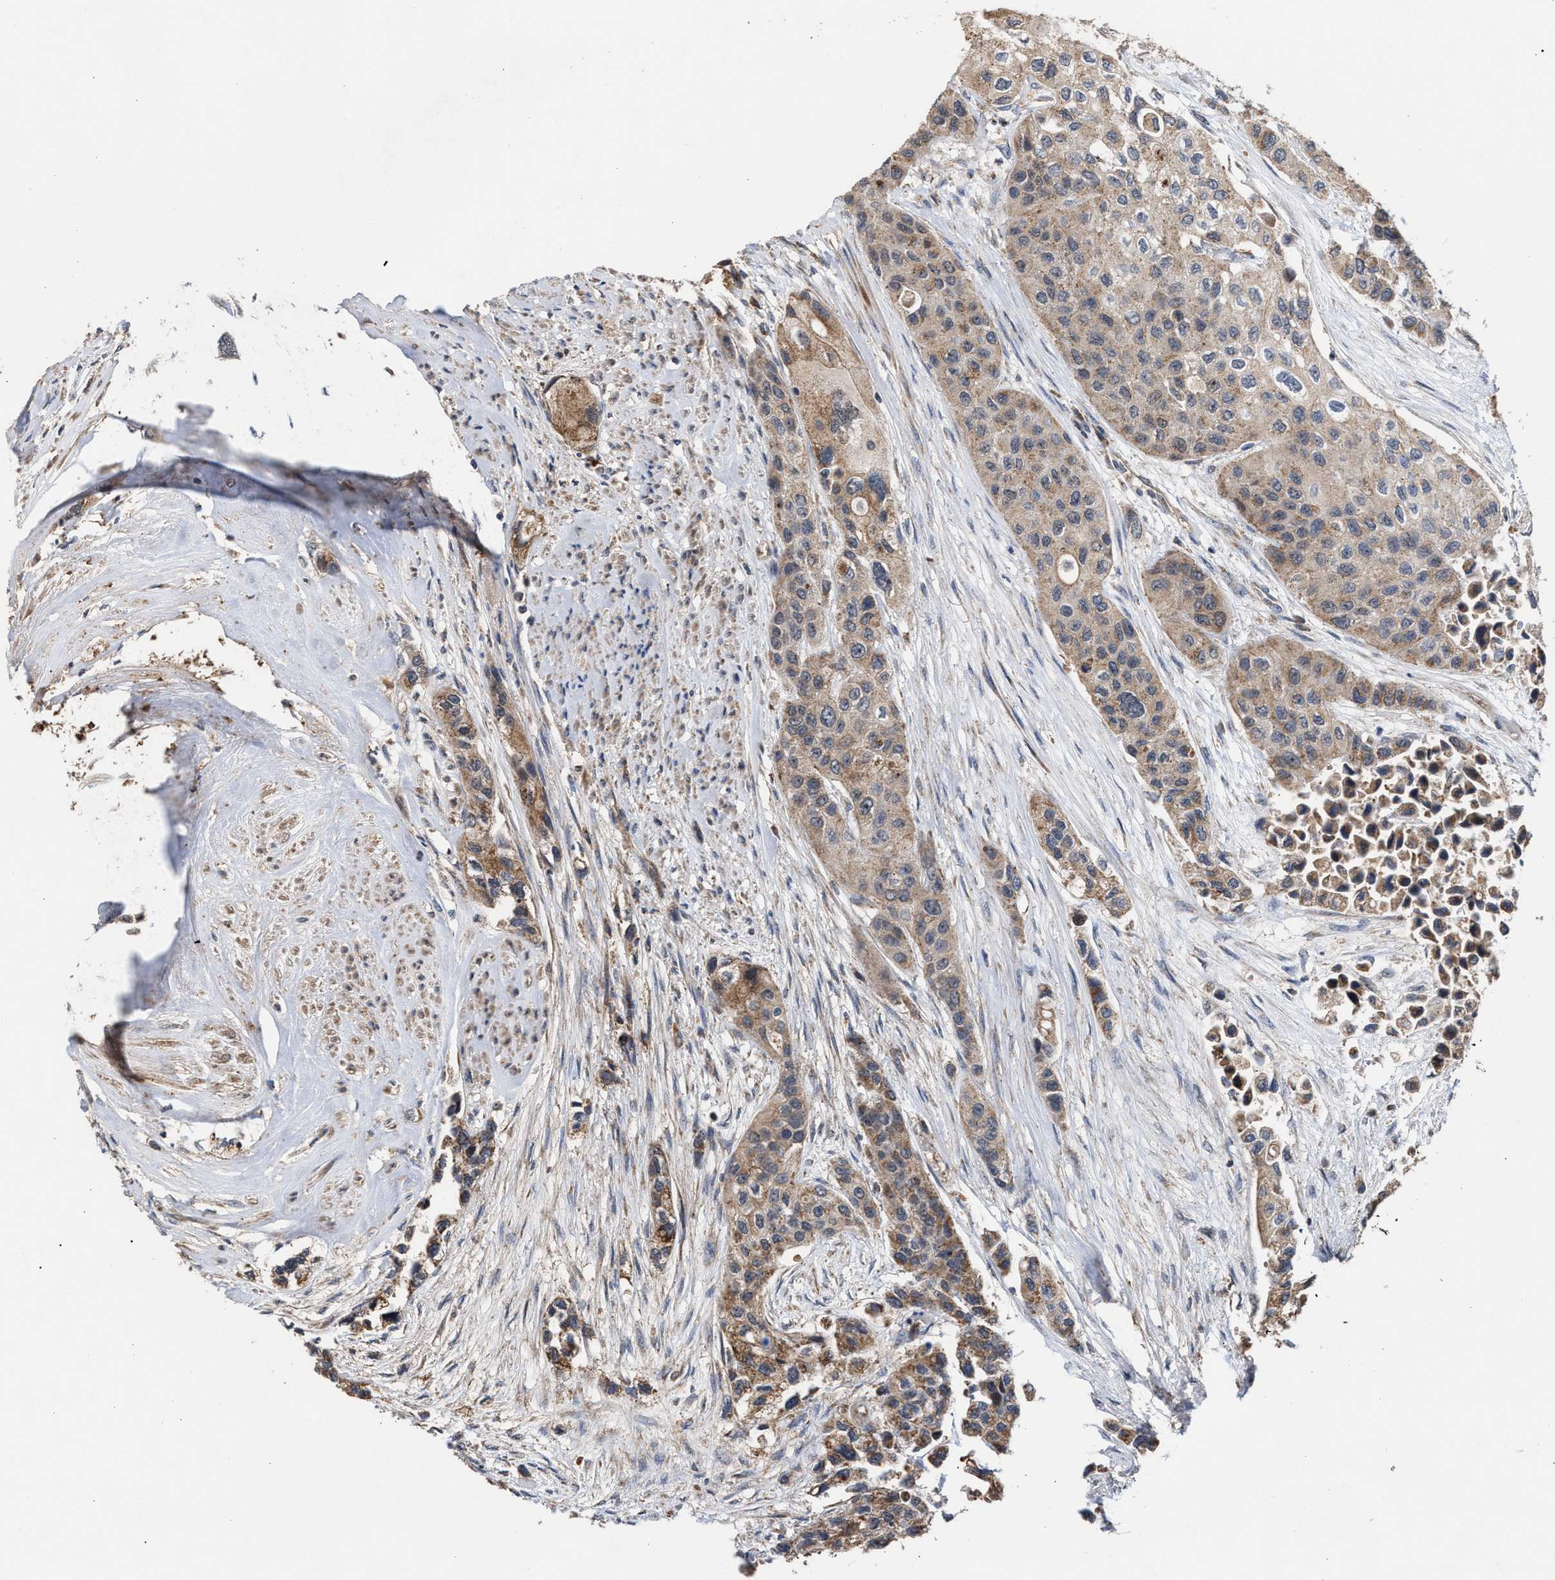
{"staining": {"intensity": "moderate", "quantity": ">75%", "location": "cytoplasmic/membranous"}, "tissue": "urothelial cancer", "cell_type": "Tumor cells", "image_type": "cancer", "snomed": [{"axis": "morphology", "description": "Urothelial carcinoma, High grade"}, {"axis": "topography", "description": "Urinary bladder"}], "caption": "Protein expression by immunohistochemistry displays moderate cytoplasmic/membranous expression in approximately >75% of tumor cells in urothelial carcinoma (high-grade). Using DAB (3,3'-diaminobenzidine) (brown) and hematoxylin (blue) stains, captured at high magnification using brightfield microscopy.", "gene": "EXOSC2", "patient": {"sex": "female", "age": 56}}